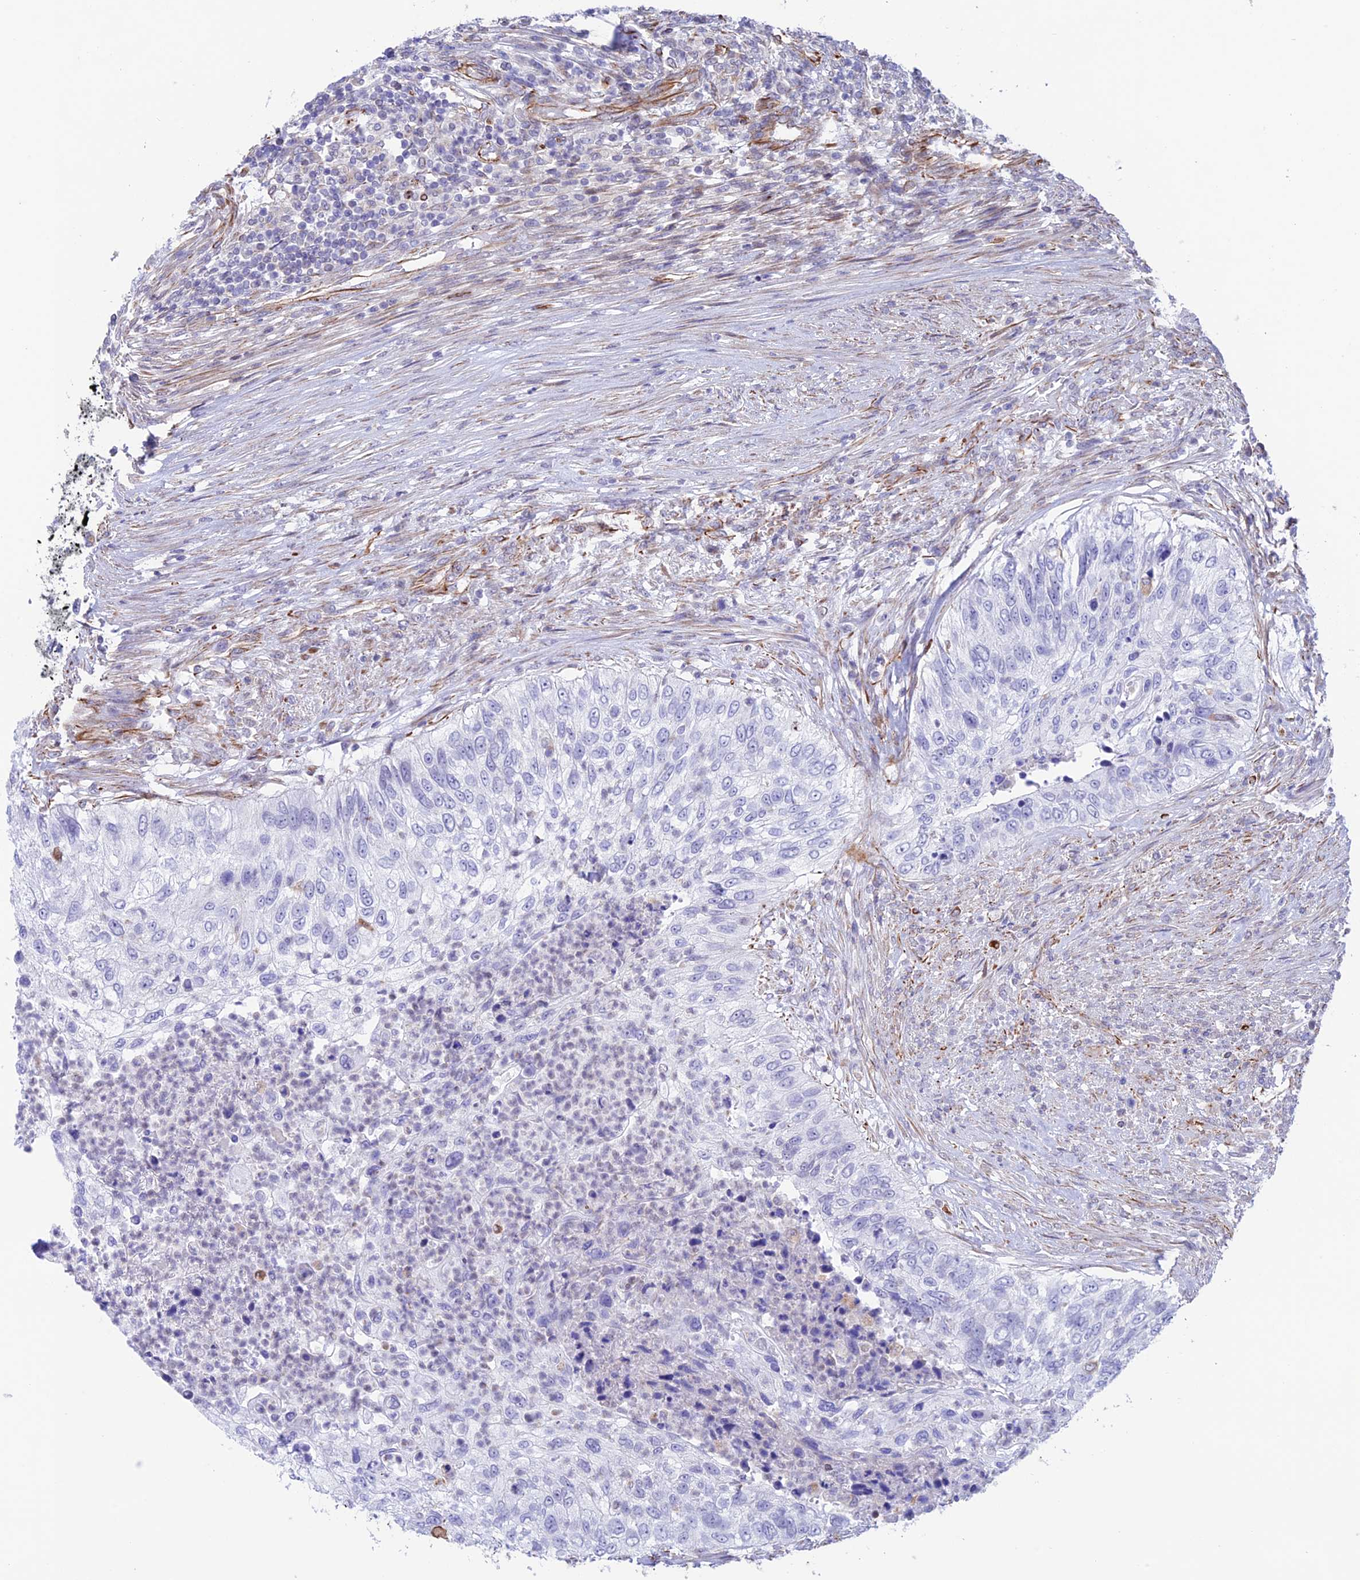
{"staining": {"intensity": "negative", "quantity": "none", "location": "none"}, "tissue": "urothelial cancer", "cell_type": "Tumor cells", "image_type": "cancer", "snomed": [{"axis": "morphology", "description": "Urothelial carcinoma, High grade"}, {"axis": "topography", "description": "Urinary bladder"}], "caption": "Urothelial cancer was stained to show a protein in brown. There is no significant expression in tumor cells.", "gene": "ZNF652", "patient": {"sex": "female", "age": 60}}